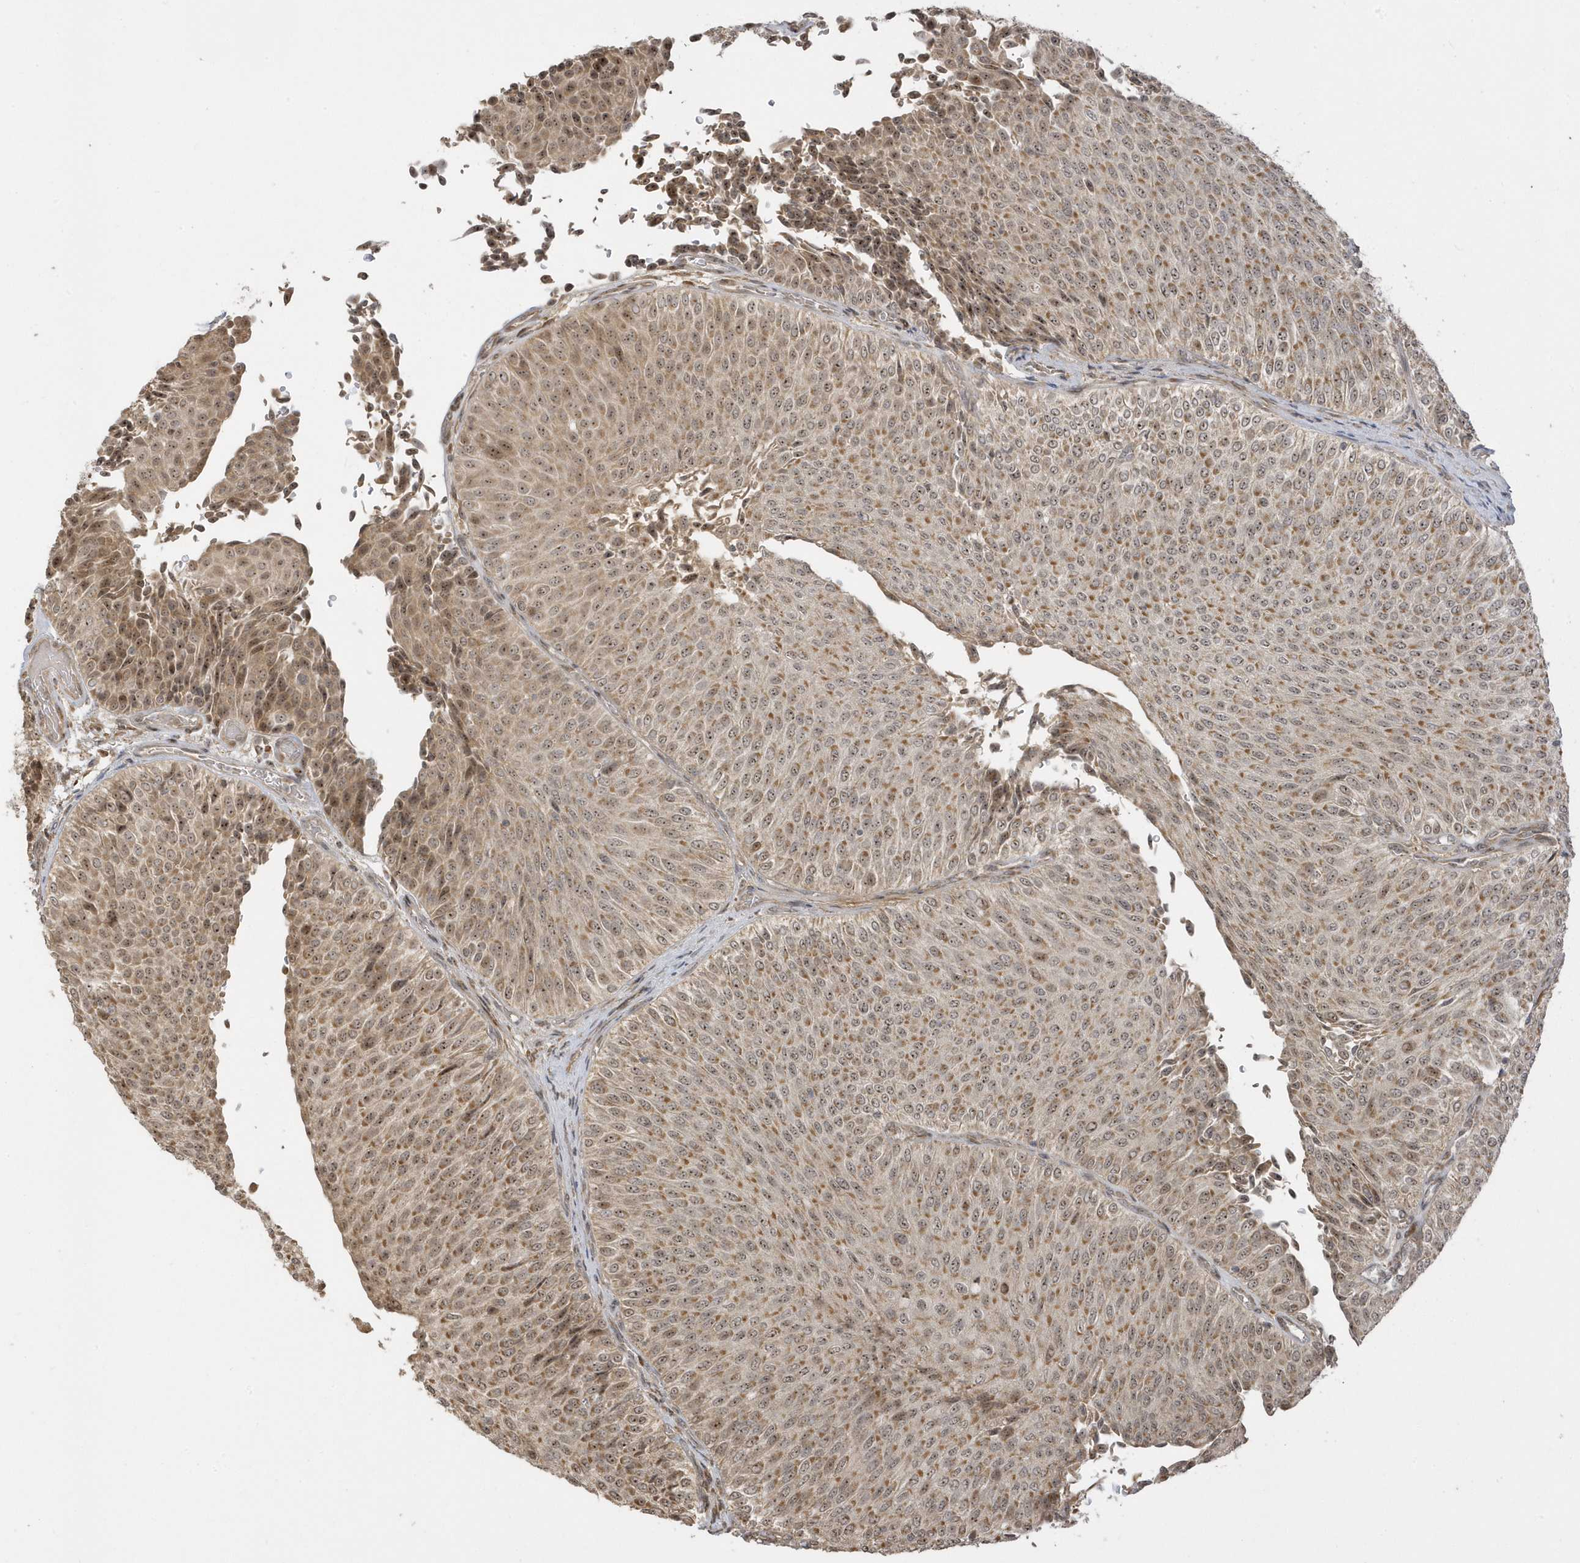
{"staining": {"intensity": "moderate", "quantity": ">75%", "location": "cytoplasmic/membranous"}, "tissue": "urothelial cancer", "cell_type": "Tumor cells", "image_type": "cancer", "snomed": [{"axis": "morphology", "description": "Urothelial carcinoma, Low grade"}, {"axis": "topography", "description": "Urinary bladder"}], "caption": "The image reveals a brown stain indicating the presence of a protein in the cytoplasmic/membranous of tumor cells in urothelial cancer. (DAB (3,3'-diaminobenzidine) IHC, brown staining for protein, blue staining for nuclei).", "gene": "ECM2", "patient": {"sex": "male", "age": 78}}